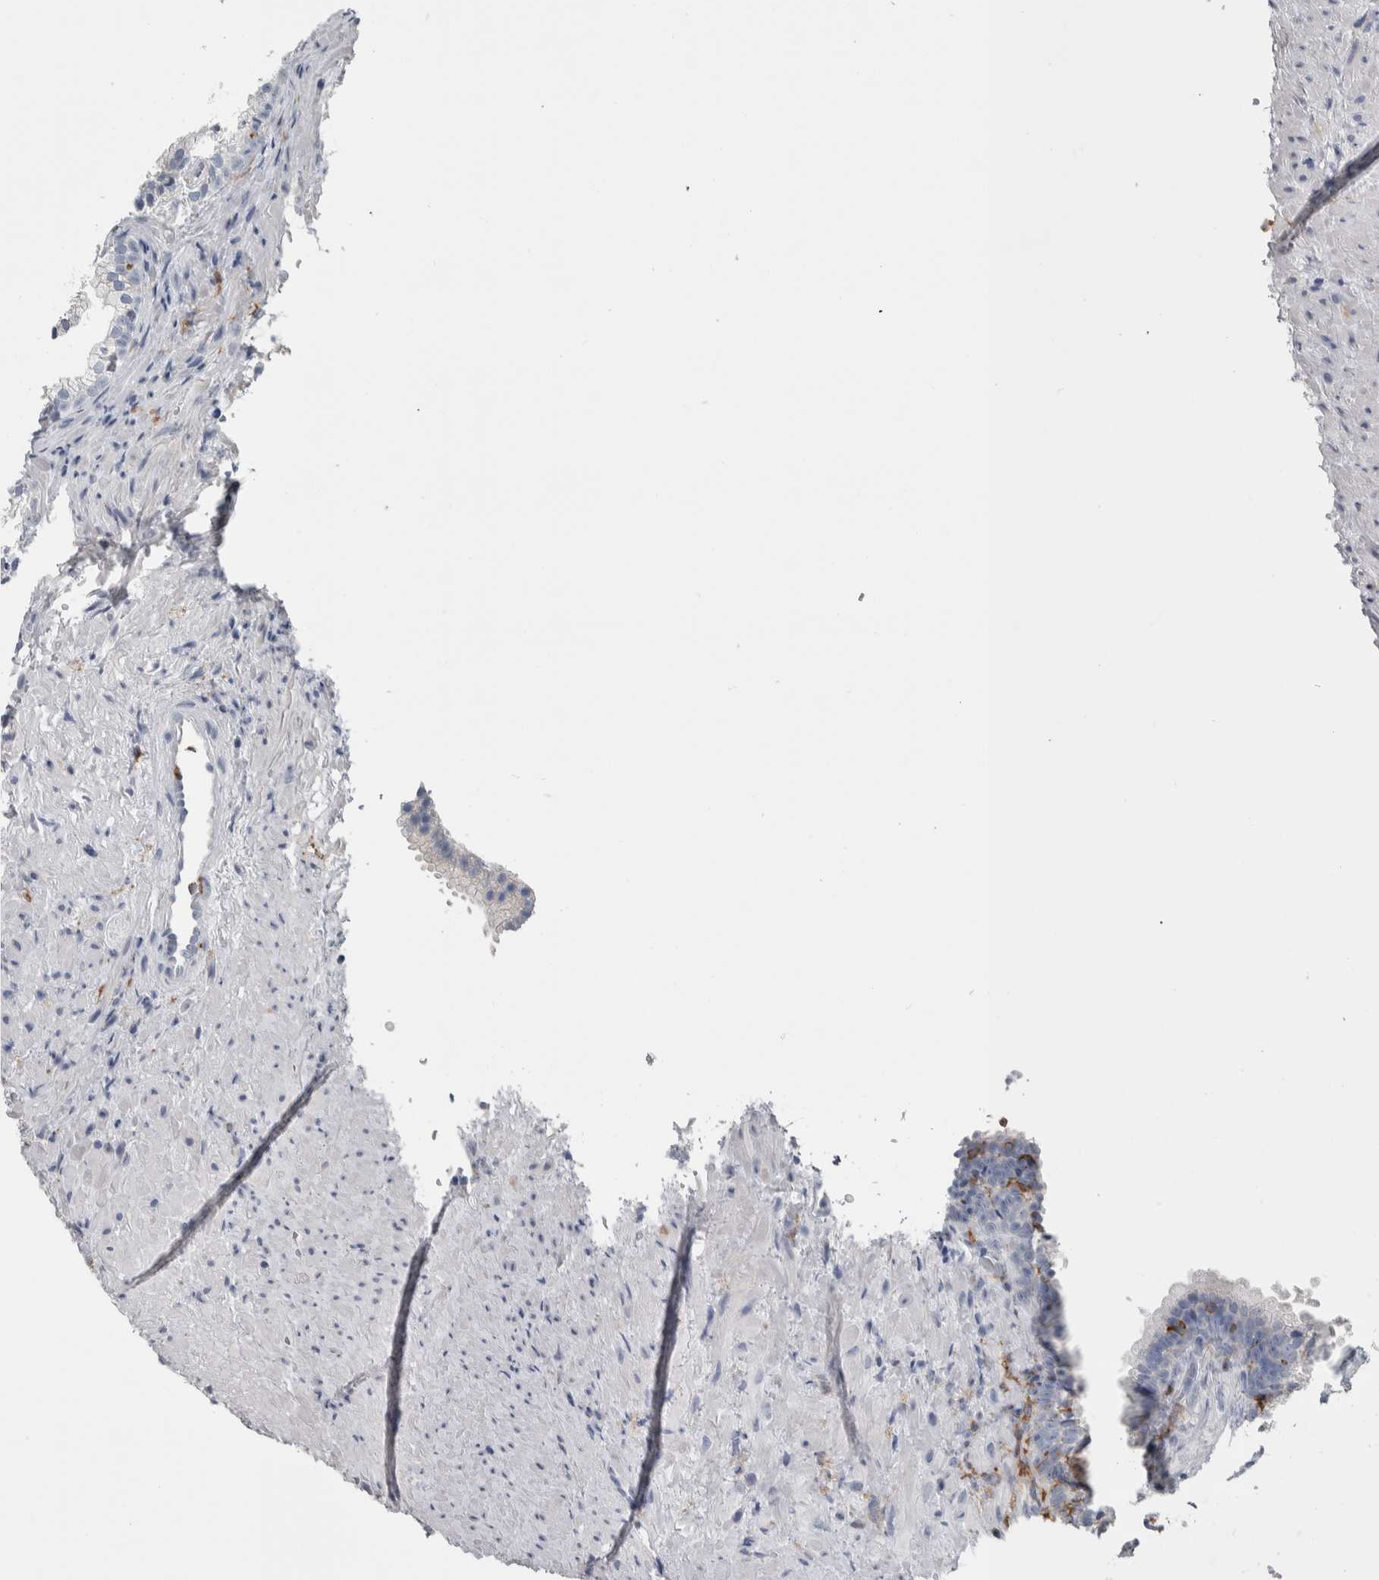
{"staining": {"intensity": "negative", "quantity": "none", "location": "none"}, "tissue": "prostate", "cell_type": "Glandular cells", "image_type": "normal", "snomed": [{"axis": "morphology", "description": "Normal tissue, NOS"}, {"axis": "topography", "description": "Prostate"}], "caption": "Prostate was stained to show a protein in brown. There is no significant expression in glandular cells. The staining was performed using DAB to visualize the protein expression in brown, while the nuclei were stained in blue with hematoxylin (Magnification: 20x).", "gene": "SKAP2", "patient": {"sex": "male", "age": 76}}